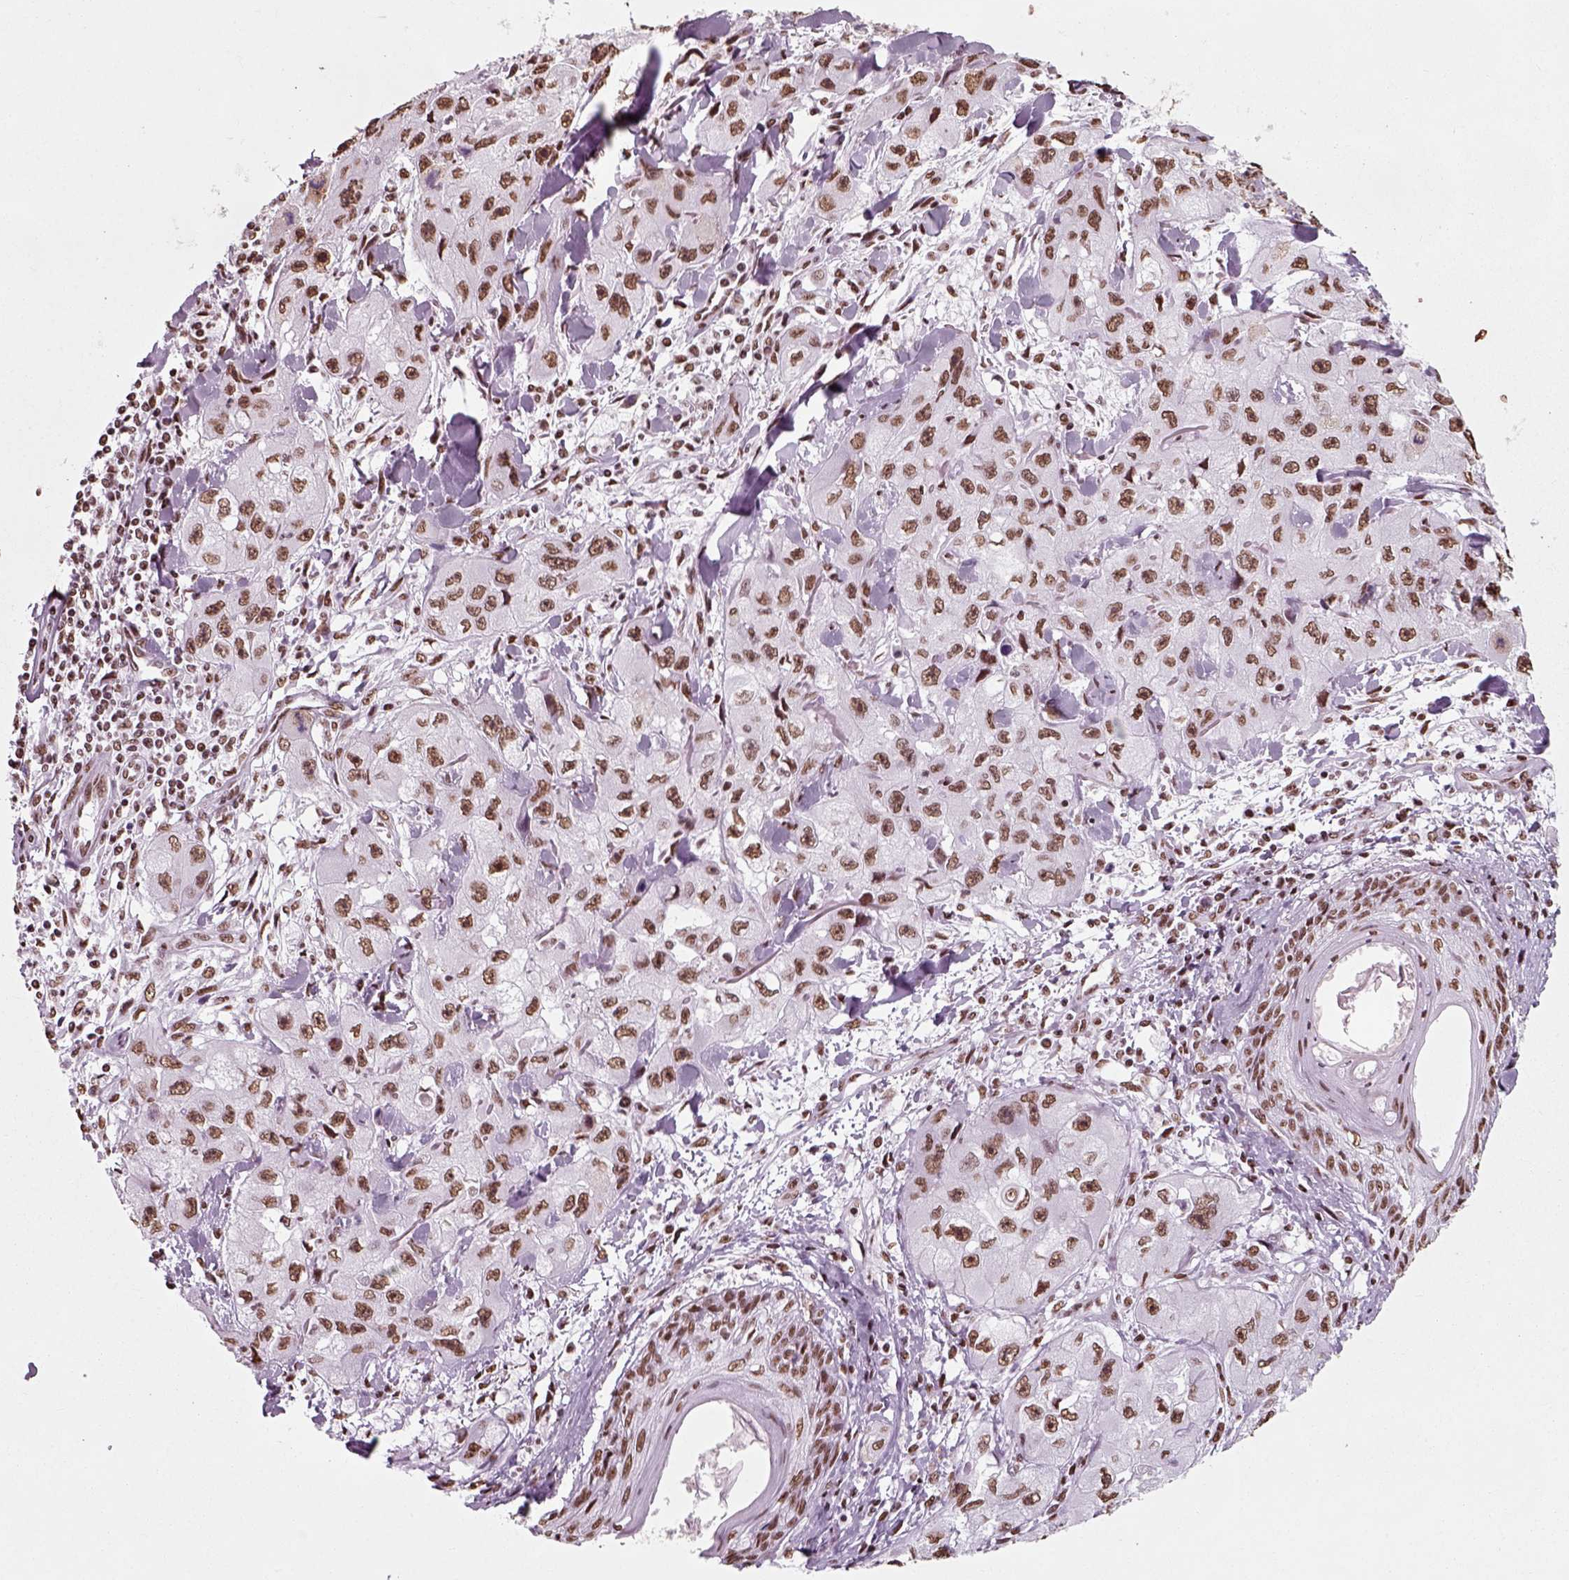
{"staining": {"intensity": "moderate", "quantity": ">75%", "location": "nuclear"}, "tissue": "skin cancer", "cell_type": "Tumor cells", "image_type": "cancer", "snomed": [{"axis": "morphology", "description": "Squamous cell carcinoma, NOS"}, {"axis": "topography", "description": "Skin"}, {"axis": "topography", "description": "Subcutis"}], "caption": "Immunohistochemical staining of human skin cancer shows medium levels of moderate nuclear positivity in approximately >75% of tumor cells.", "gene": "POLR1H", "patient": {"sex": "male", "age": 73}}